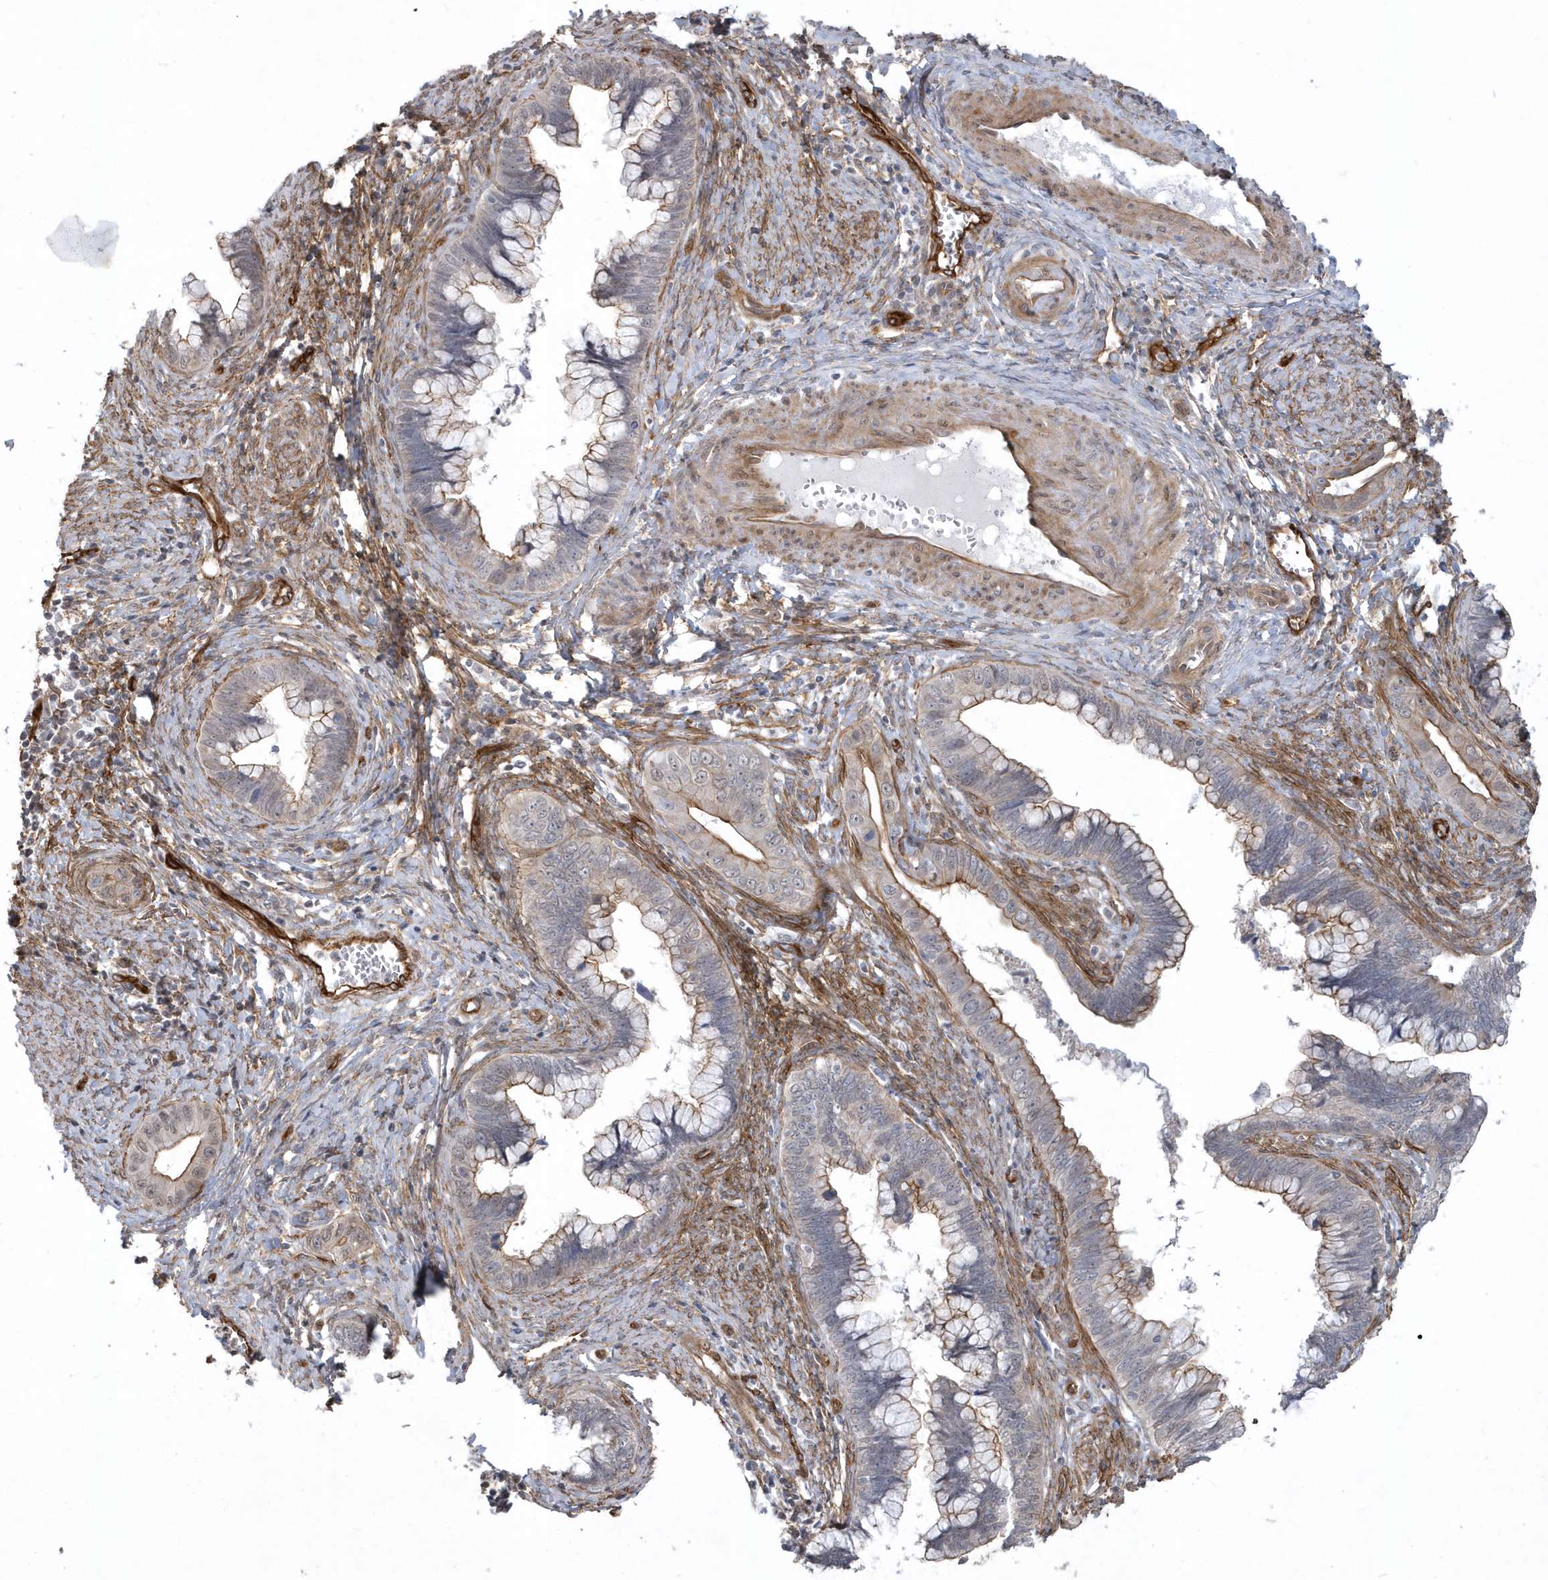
{"staining": {"intensity": "moderate", "quantity": "25%-75%", "location": "cytoplasmic/membranous"}, "tissue": "cervical cancer", "cell_type": "Tumor cells", "image_type": "cancer", "snomed": [{"axis": "morphology", "description": "Adenocarcinoma, NOS"}, {"axis": "topography", "description": "Cervix"}], "caption": "Immunohistochemistry histopathology image of neoplastic tissue: human cervical cancer (adenocarcinoma) stained using immunohistochemistry (IHC) reveals medium levels of moderate protein expression localized specifically in the cytoplasmic/membranous of tumor cells, appearing as a cytoplasmic/membranous brown color.", "gene": "RAI14", "patient": {"sex": "female", "age": 44}}